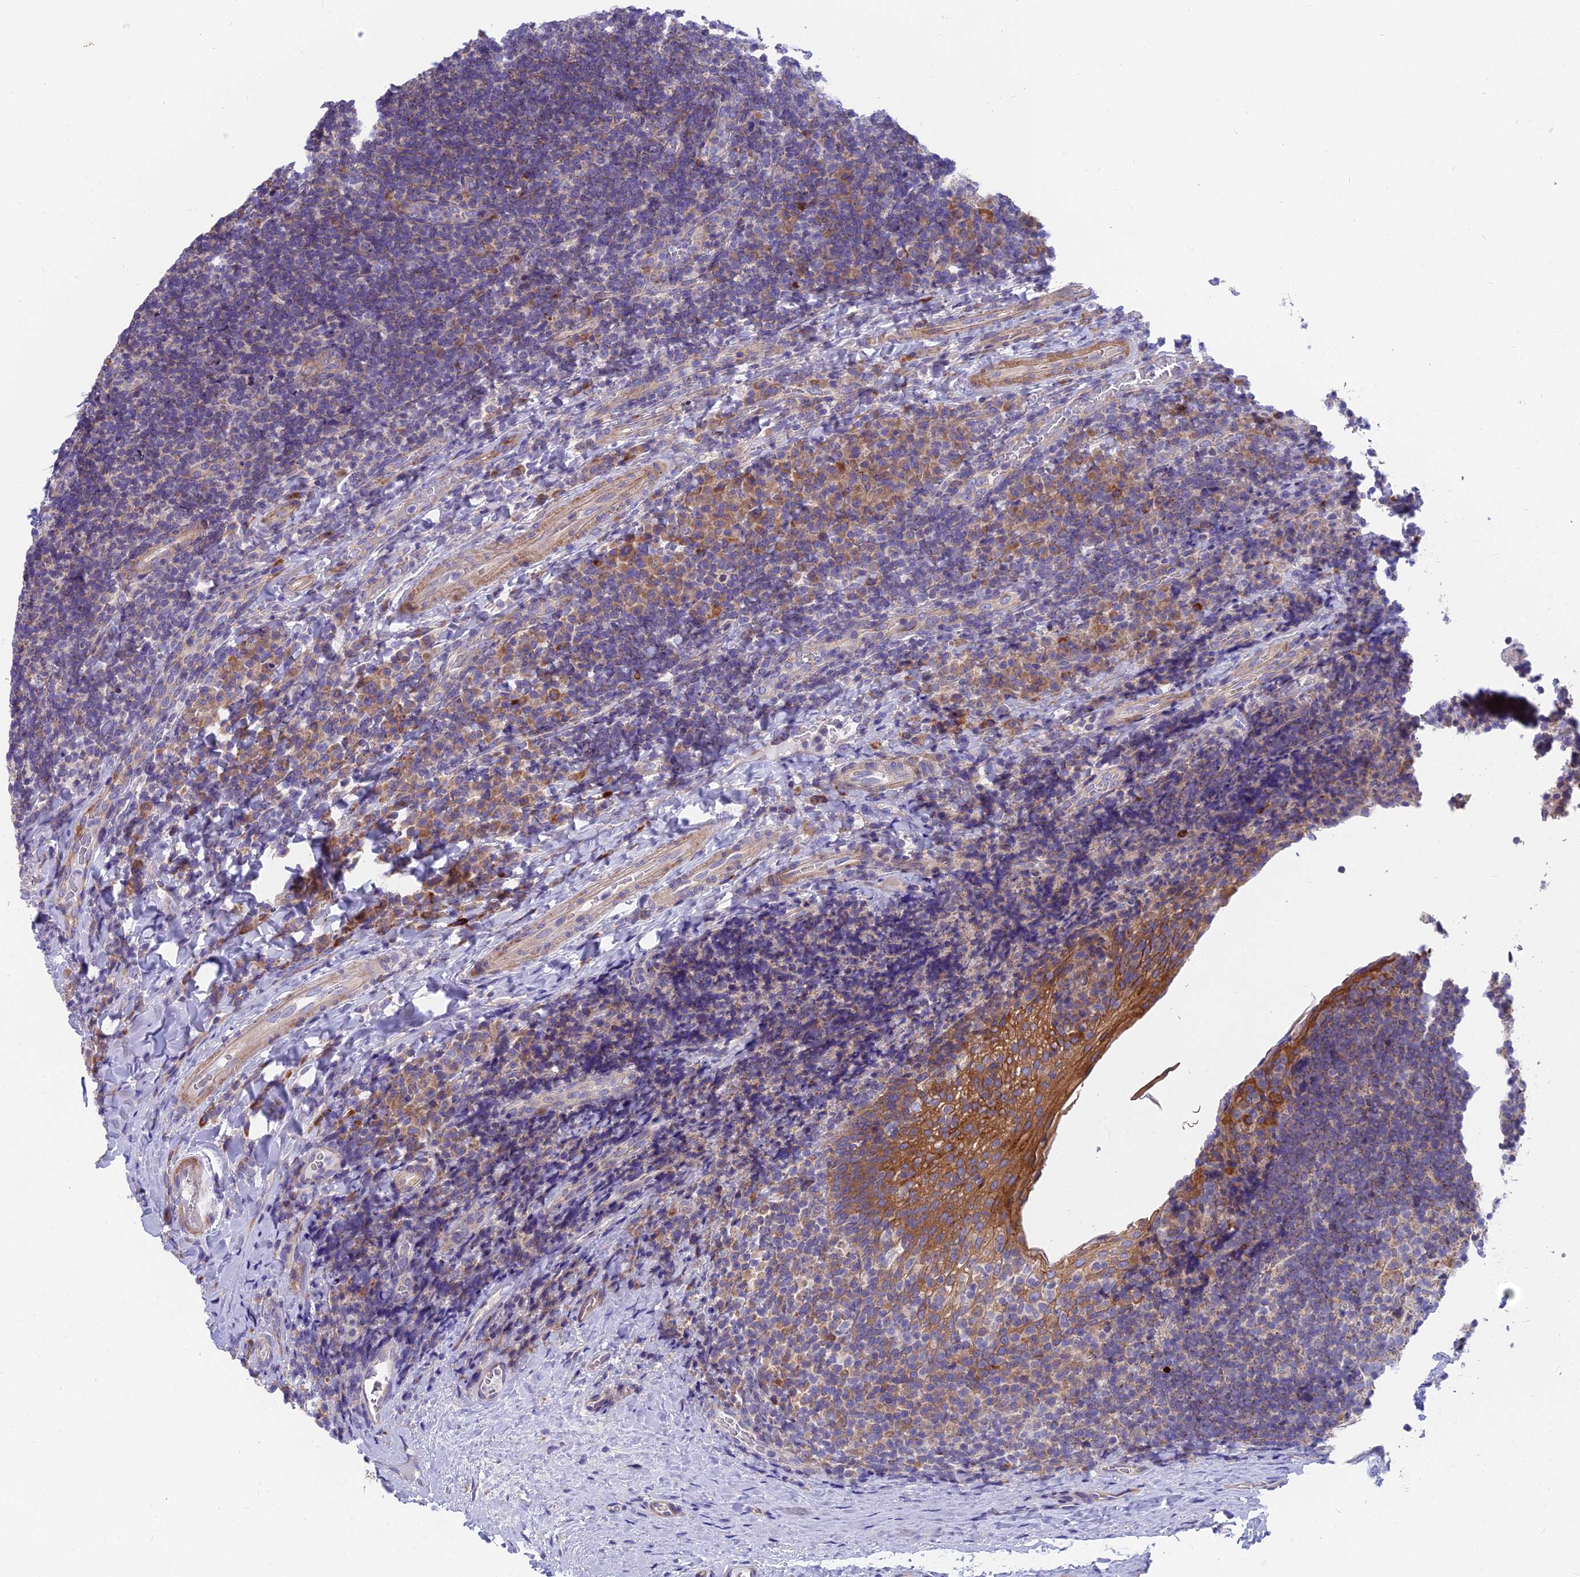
{"staining": {"intensity": "moderate", "quantity": "<25%", "location": "cytoplasmic/membranous"}, "tissue": "tonsil", "cell_type": "Germinal center cells", "image_type": "normal", "snomed": [{"axis": "morphology", "description": "Normal tissue, NOS"}, {"axis": "topography", "description": "Tonsil"}], "caption": "An image of tonsil stained for a protein shows moderate cytoplasmic/membranous brown staining in germinal center cells. The staining is performed using DAB (3,3'-diaminobenzidine) brown chromogen to label protein expression. The nuclei are counter-stained blue using hematoxylin.", "gene": "MVB12A", "patient": {"sex": "male", "age": 17}}